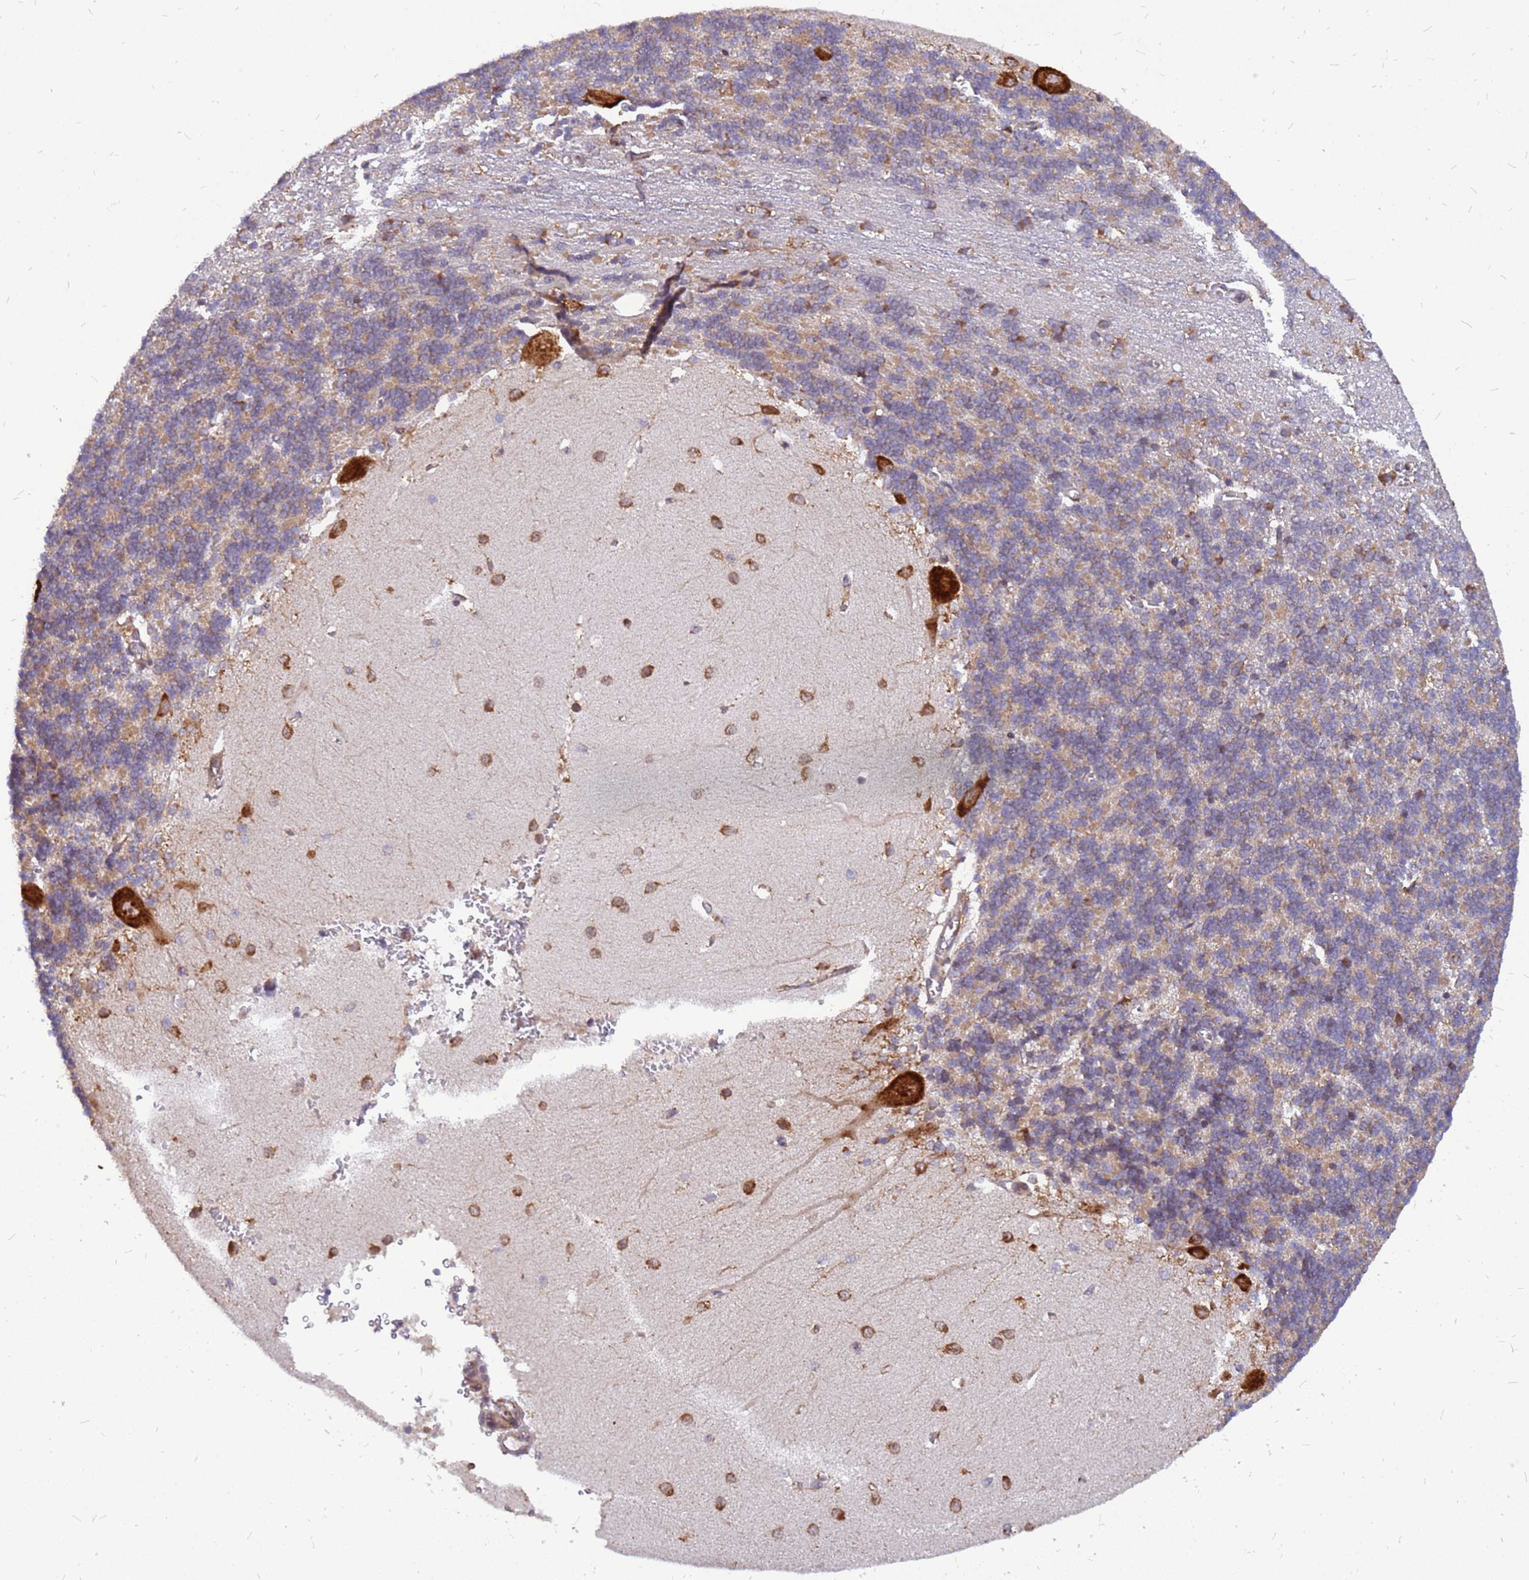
{"staining": {"intensity": "moderate", "quantity": "25%-75%", "location": "cytoplasmic/membranous"}, "tissue": "cerebellum", "cell_type": "Cells in granular layer", "image_type": "normal", "snomed": [{"axis": "morphology", "description": "Normal tissue, NOS"}, {"axis": "topography", "description": "Cerebellum"}], "caption": "A brown stain labels moderate cytoplasmic/membranous positivity of a protein in cells in granular layer of unremarkable human cerebellum.", "gene": "RPL8", "patient": {"sex": "male", "age": 37}}